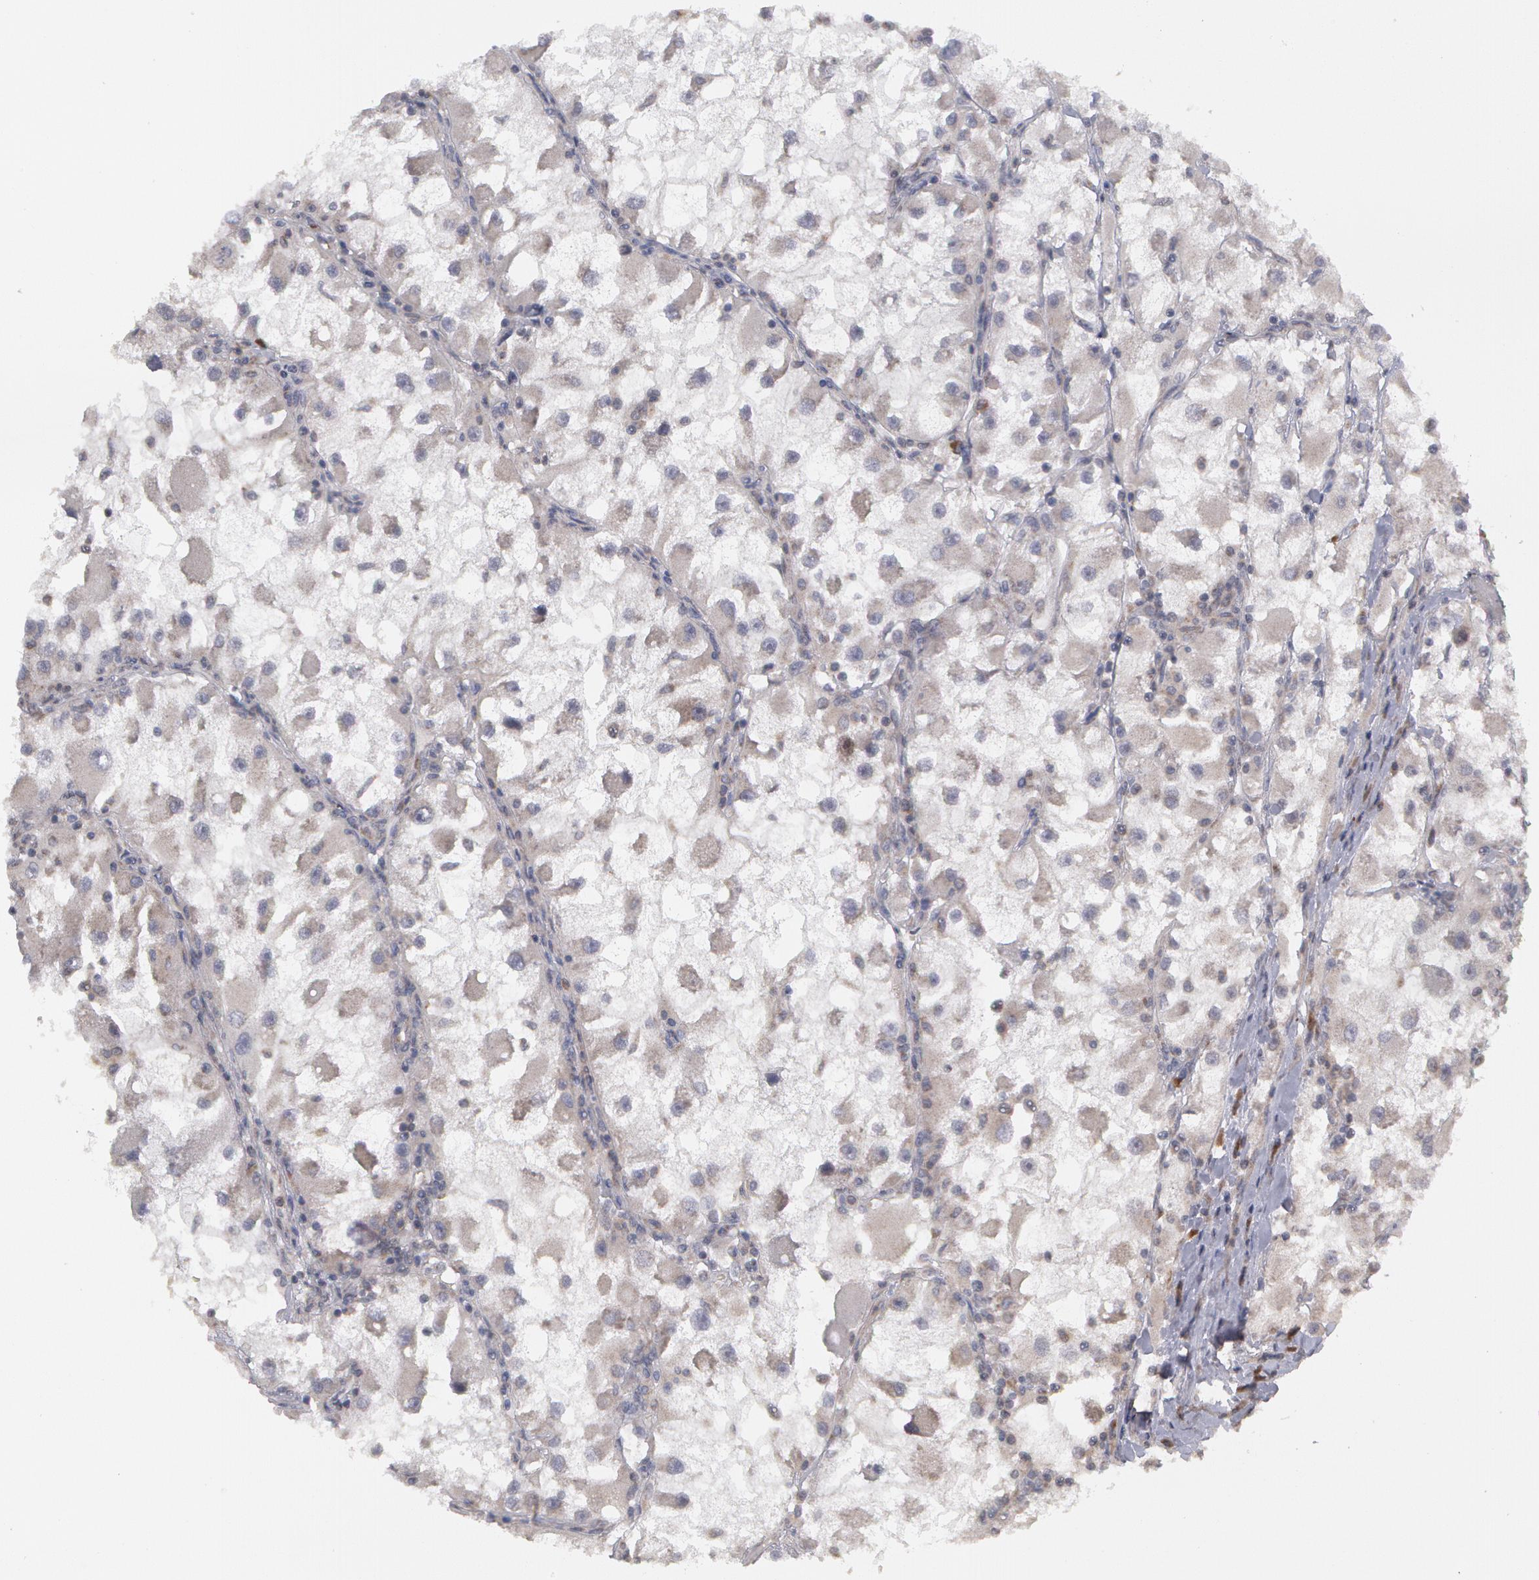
{"staining": {"intensity": "negative", "quantity": "none", "location": "none"}, "tissue": "renal cancer", "cell_type": "Tumor cells", "image_type": "cancer", "snomed": [{"axis": "morphology", "description": "Adenocarcinoma, NOS"}, {"axis": "topography", "description": "Kidney"}], "caption": "Immunohistochemistry of adenocarcinoma (renal) demonstrates no expression in tumor cells.", "gene": "STX5", "patient": {"sex": "female", "age": 73}}